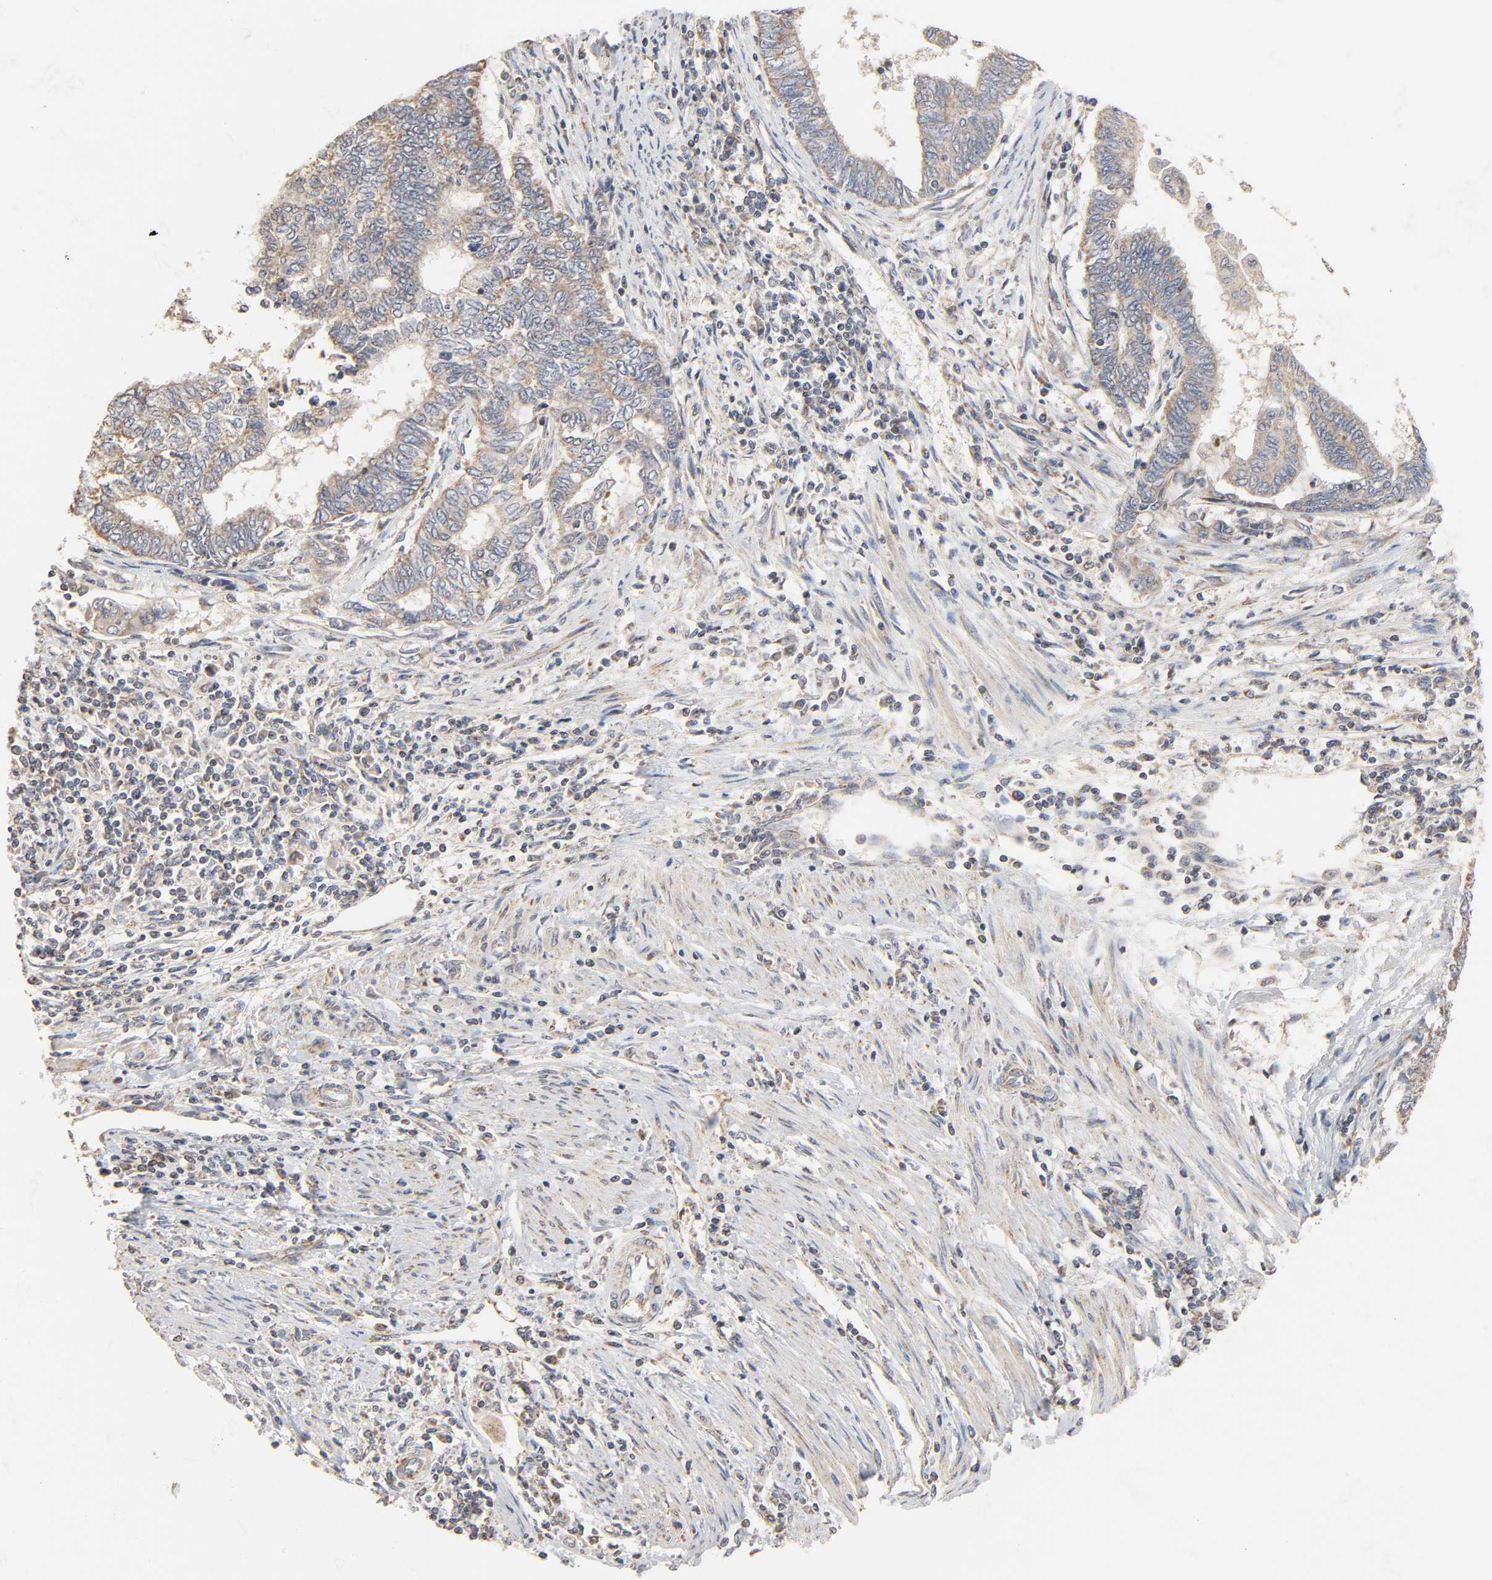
{"staining": {"intensity": "weak", "quantity": ">75%", "location": "cytoplasmic/membranous"}, "tissue": "endometrial cancer", "cell_type": "Tumor cells", "image_type": "cancer", "snomed": [{"axis": "morphology", "description": "Adenocarcinoma, NOS"}, {"axis": "topography", "description": "Uterus"}, {"axis": "topography", "description": "Endometrium"}], "caption": "Adenocarcinoma (endometrial) tissue reveals weak cytoplasmic/membranous staining in approximately >75% of tumor cells", "gene": "CLEC4E", "patient": {"sex": "female", "age": 70}}